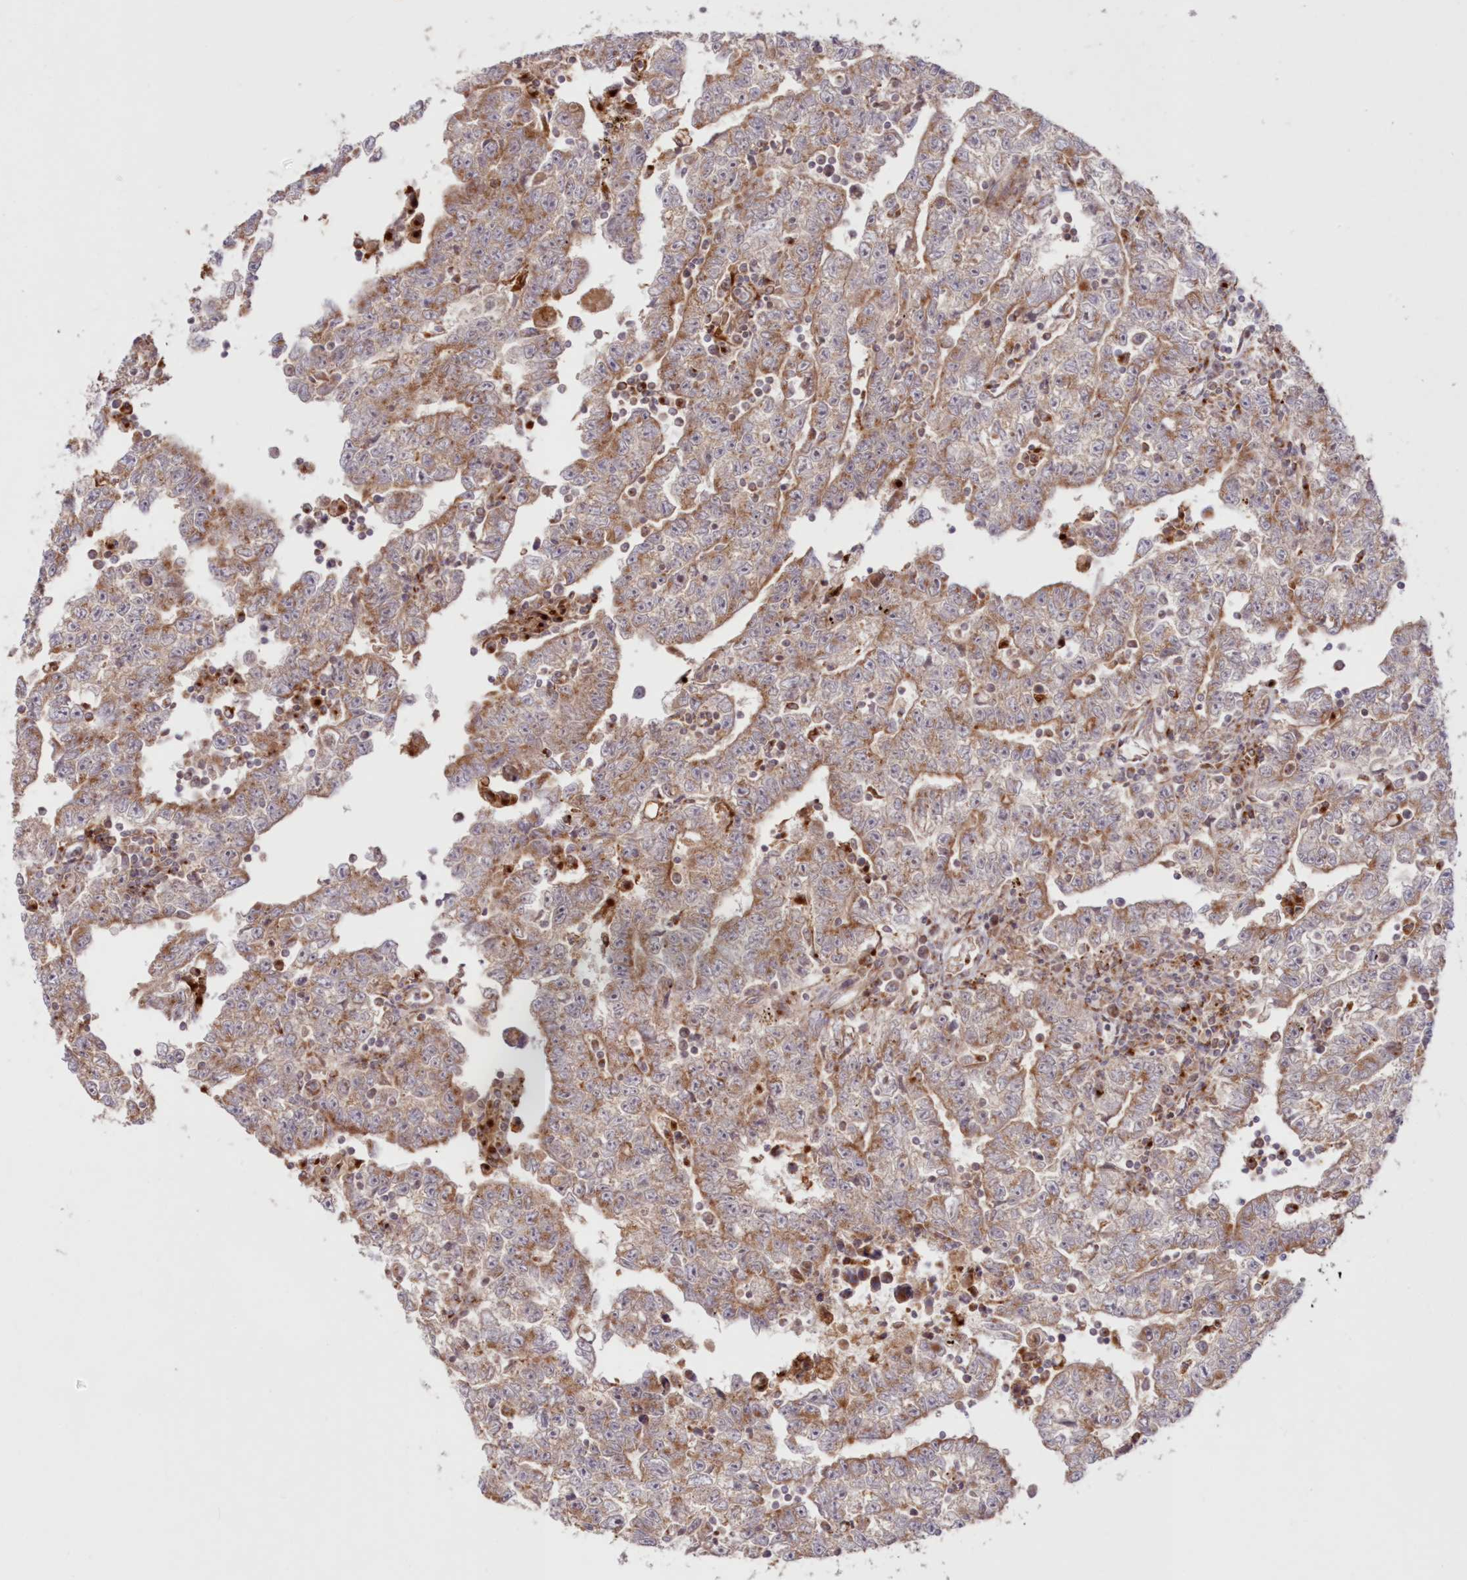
{"staining": {"intensity": "moderate", "quantity": ">75%", "location": "cytoplasmic/membranous"}, "tissue": "testis cancer", "cell_type": "Tumor cells", "image_type": "cancer", "snomed": [{"axis": "morphology", "description": "Carcinoma, Embryonal, NOS"}, {"axis": "topography", "description": "Testis"}], "caption": "Testis cancer (embryonal carcinoma) tissue reveals moderate cytoplasmic/membranous staining in approximately >75% of tumor cells, visualized by immunohistochemistry.", "gene": "ABCC3", "patient": {"sex": "male", "age": 25}}